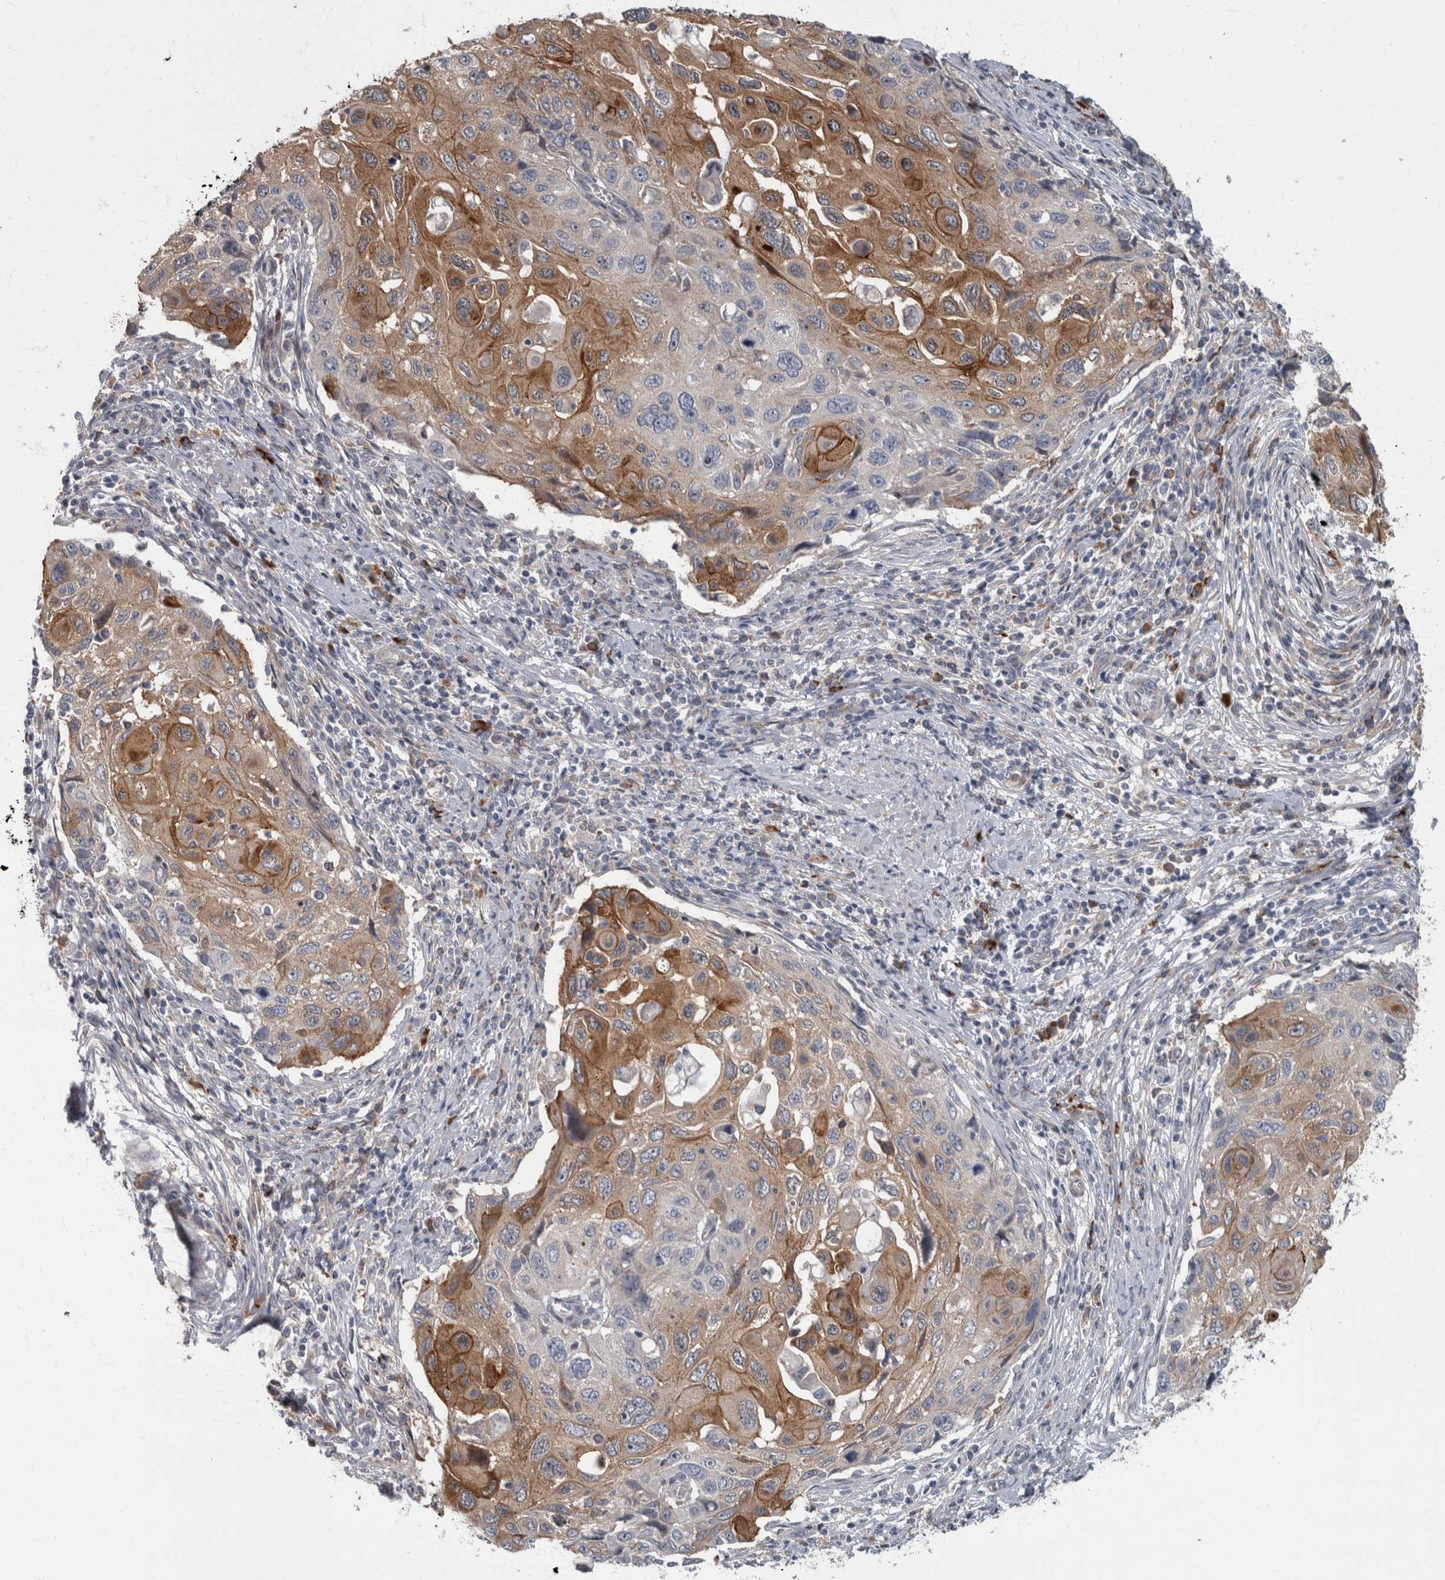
{"staining": {"intensity": "moderate", "quantity": ">75%", "location": "cytoplasmic/membranous"}, "tissue": "cervical cancer", "cell_type": "Tumor cells", "image_type": "cancer", "snomed": [{"axis": "morphology", "description": "Squamous cell carcinoma, NOS"}, {"axis": "topography", "description": "Cervix"}], "caption": "Brown immunohistochemical staining in cervical cancer reveals moderate cytoplasmic/membranous expression in approximately >75% of tumor cells.", "gene": "CDC42BPG", "patient": {"sex": "female", "age": 70}}